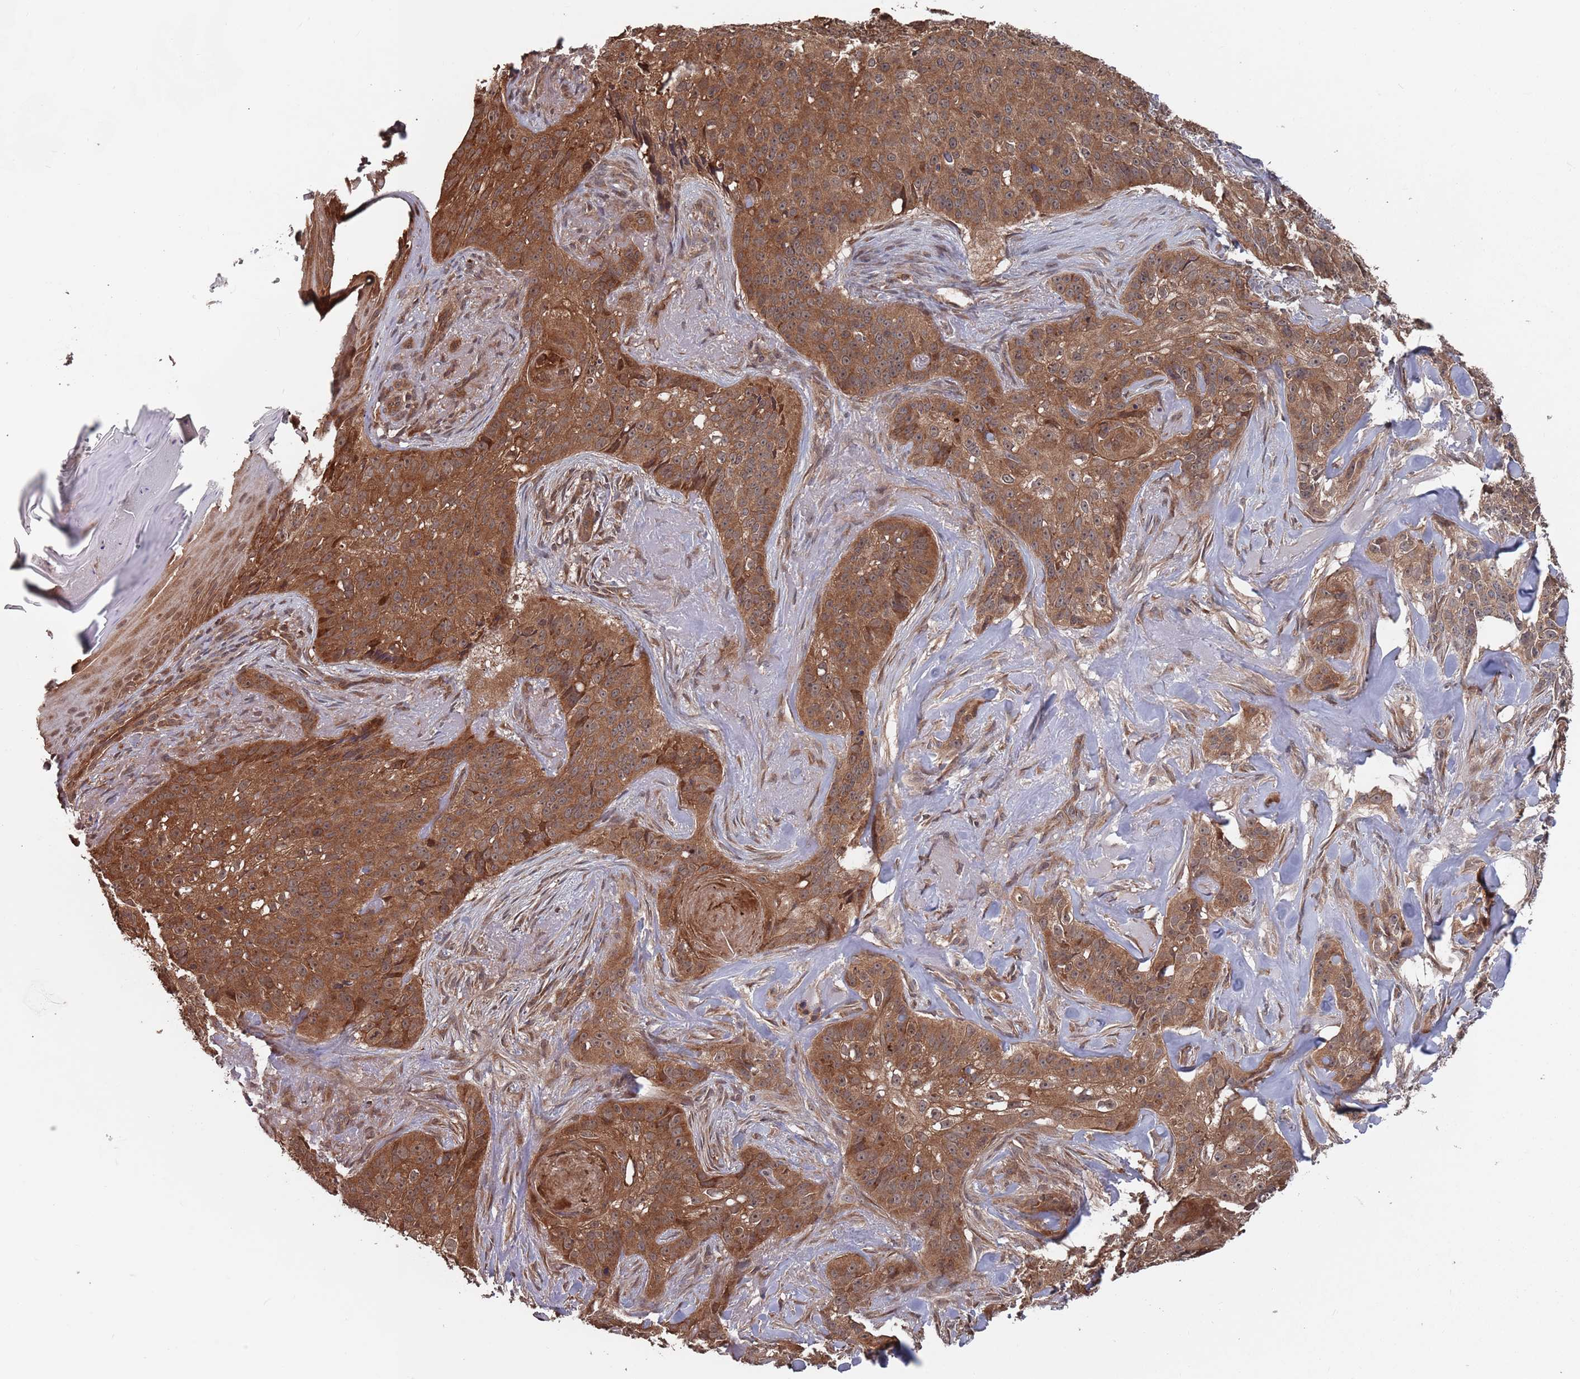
{"staining": {"intensity": "strong", "quantity": ">75%", "location": "cytoplasmic/membranous,nuclear"}, "tissue": "skin cancer", "cell_type": "Tumor cells", "image_type": "cancer", "snomed": [{"axis": "morphology", "description": "Basal cell carcinoma"}, {"axis": "topography", "description": "Skin"}], "caption": "Immunohistochemistry (IHC) staining of basal cell carcinoma (skin), which exhibits high levels of strong cytoplasmic/membranous and nuclear positivity in approximately >75% of tumor cells indicating strong cytoplasmic/membranous and nuclear protein positivity. The staining was performed using DAB (3,3'-diaminobenzidine) (brown) for protein detection and nuclei were counterstained in hematoxylin (blue).", "gene": "UNC45A", "patient": {"sex": "female", "age": 92}}